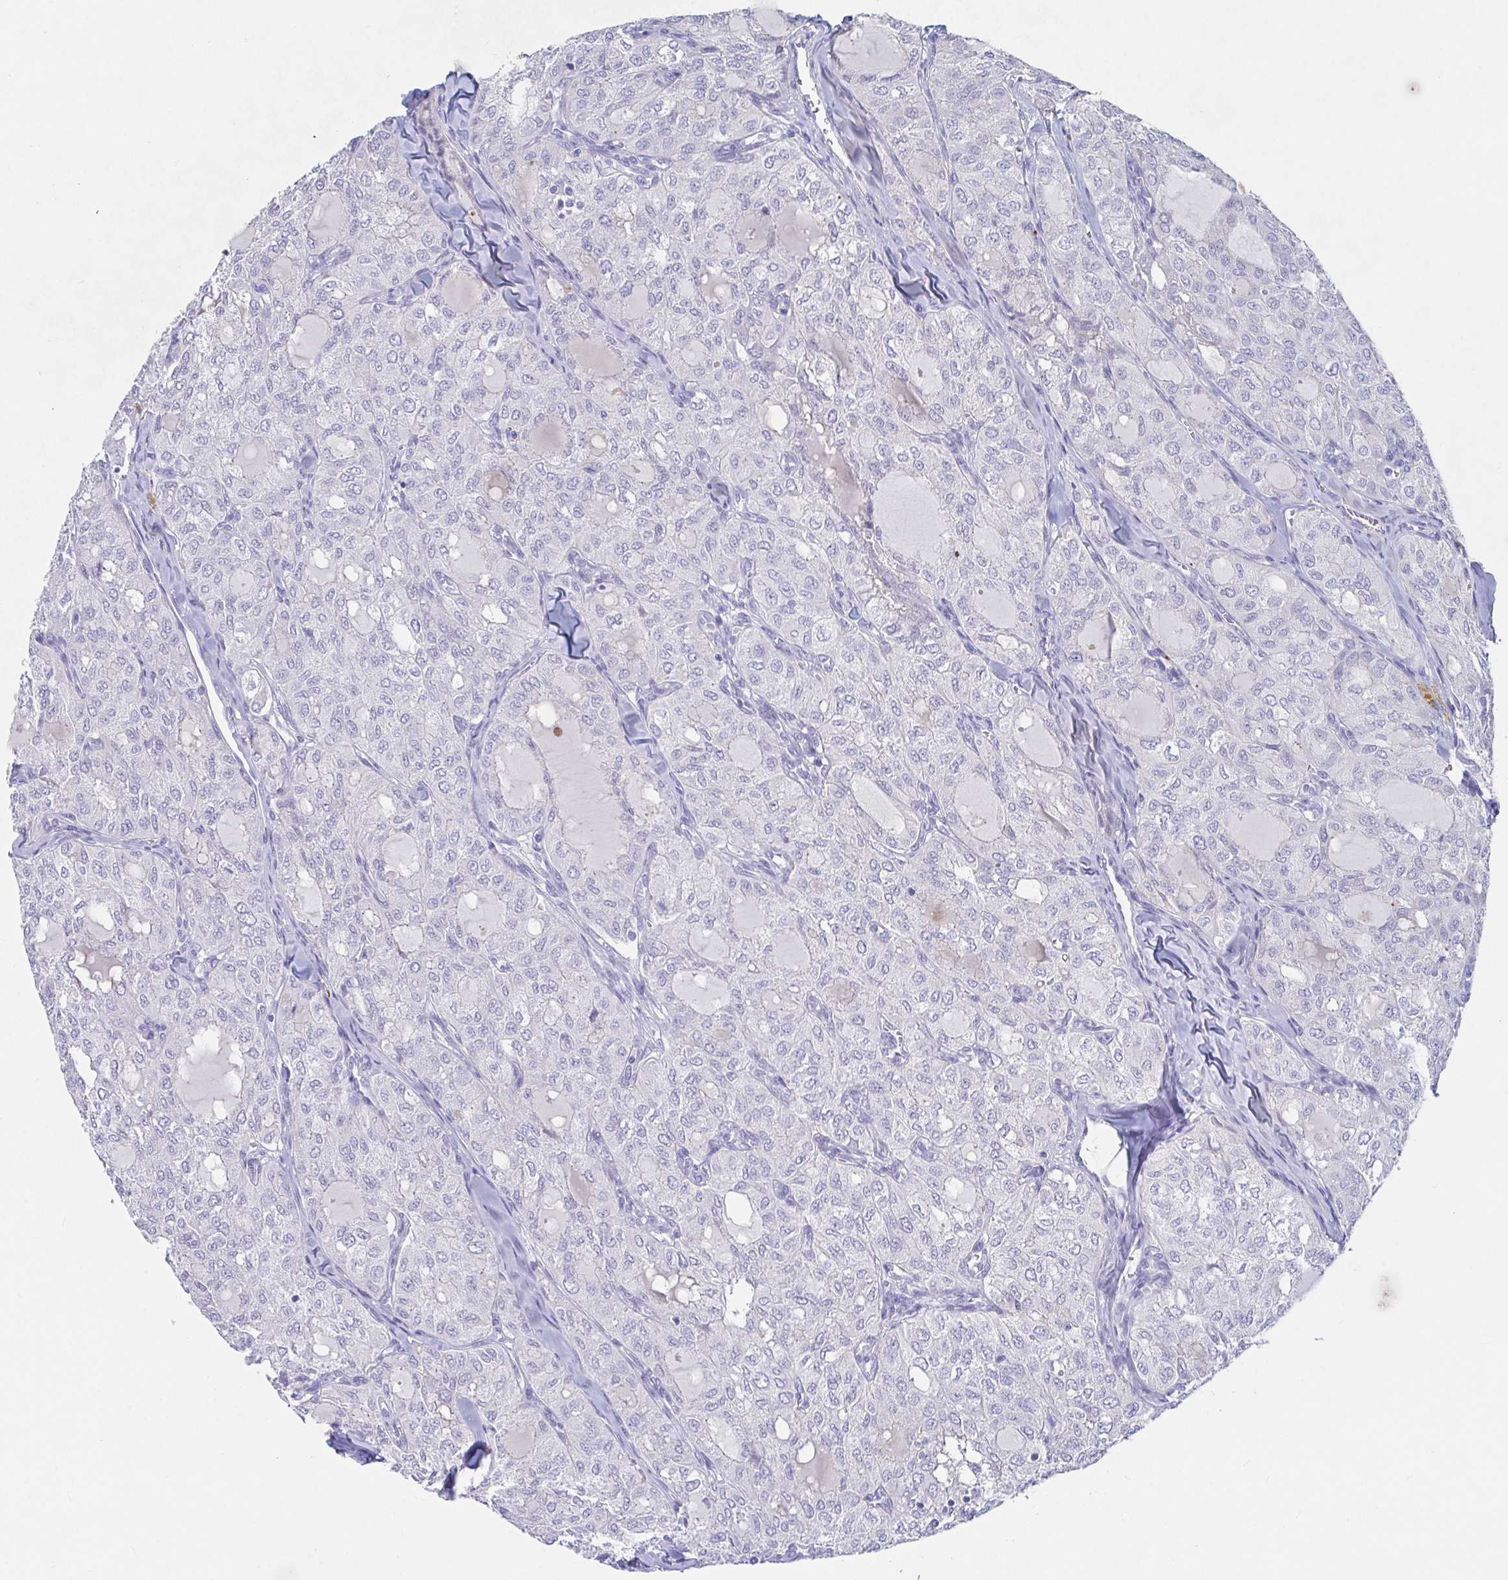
{"staining": {"intensity": "negative", "quantity": "none", "location": "none"}, "tissue": "thyroid cancer", "cell_type": "Tumor cells", "image_type": "cancer", "snomed": [{"axis": "morphology", "description": "Follicular adenoma carcinoma, NOS"}, {"axis": "topography", "description": "Thyroid gland"}], "caption": "Tumor cells show no significant positivity in thyroid cancer.", "gene": "ZNF561", "patient": {"sex": "male", "age": 75}}